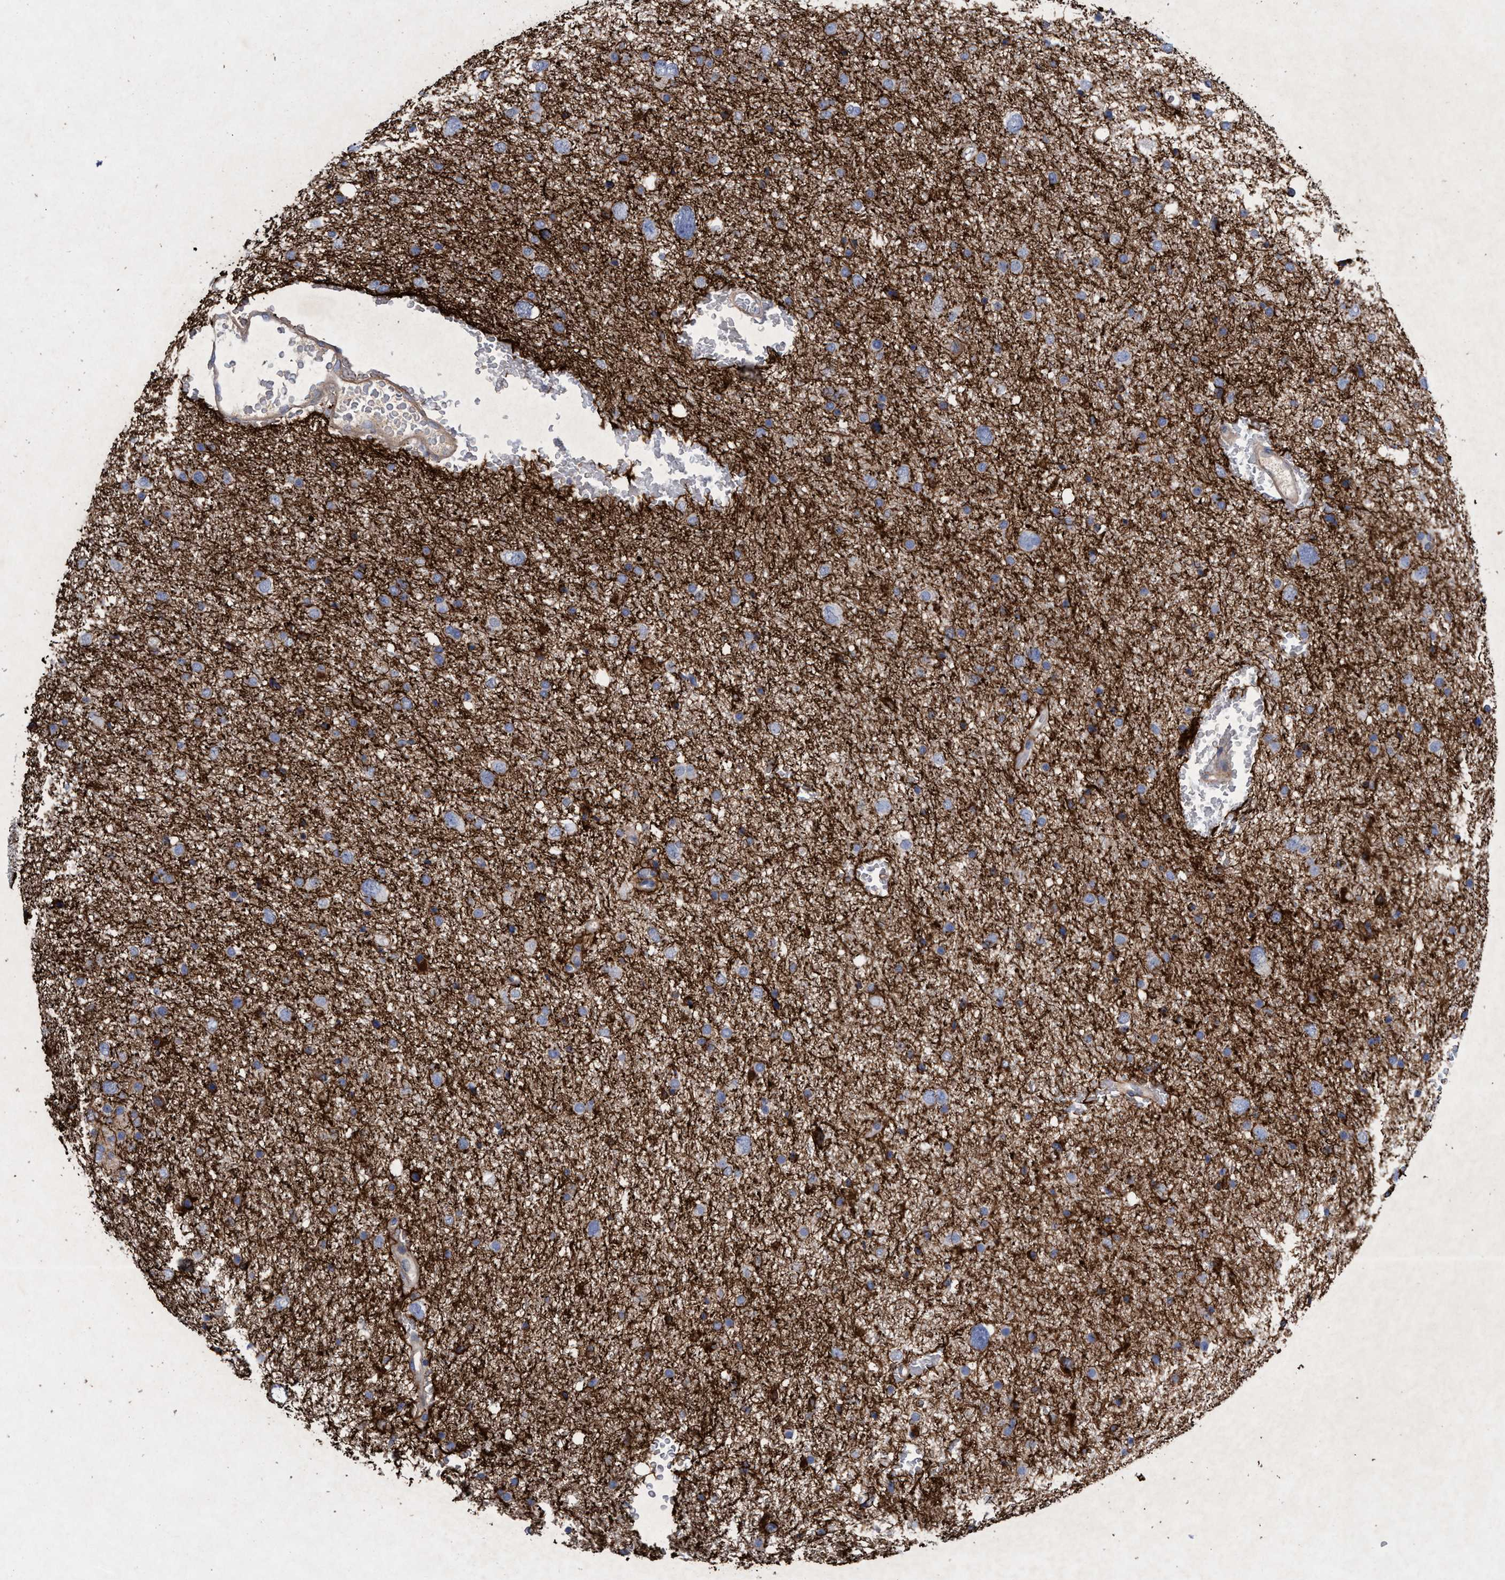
{"staining": {"intensity": "weak", "quantity": "<25%", "location": "cytoplasmic/membranous"}, "tissue": "glioma", "cell_type": "Tumor cells", "image_type": "cancer", "snomed": [{"axis": "morphology", "description": "Glioma, malignant, Low grade"}, {"axis": "topography", "description": "Brain"}], "caption": "Tumor cells show no significant protein expression in glioma.", "gene": "GULP1", "patient": {"sex": "female", "age": 37}}